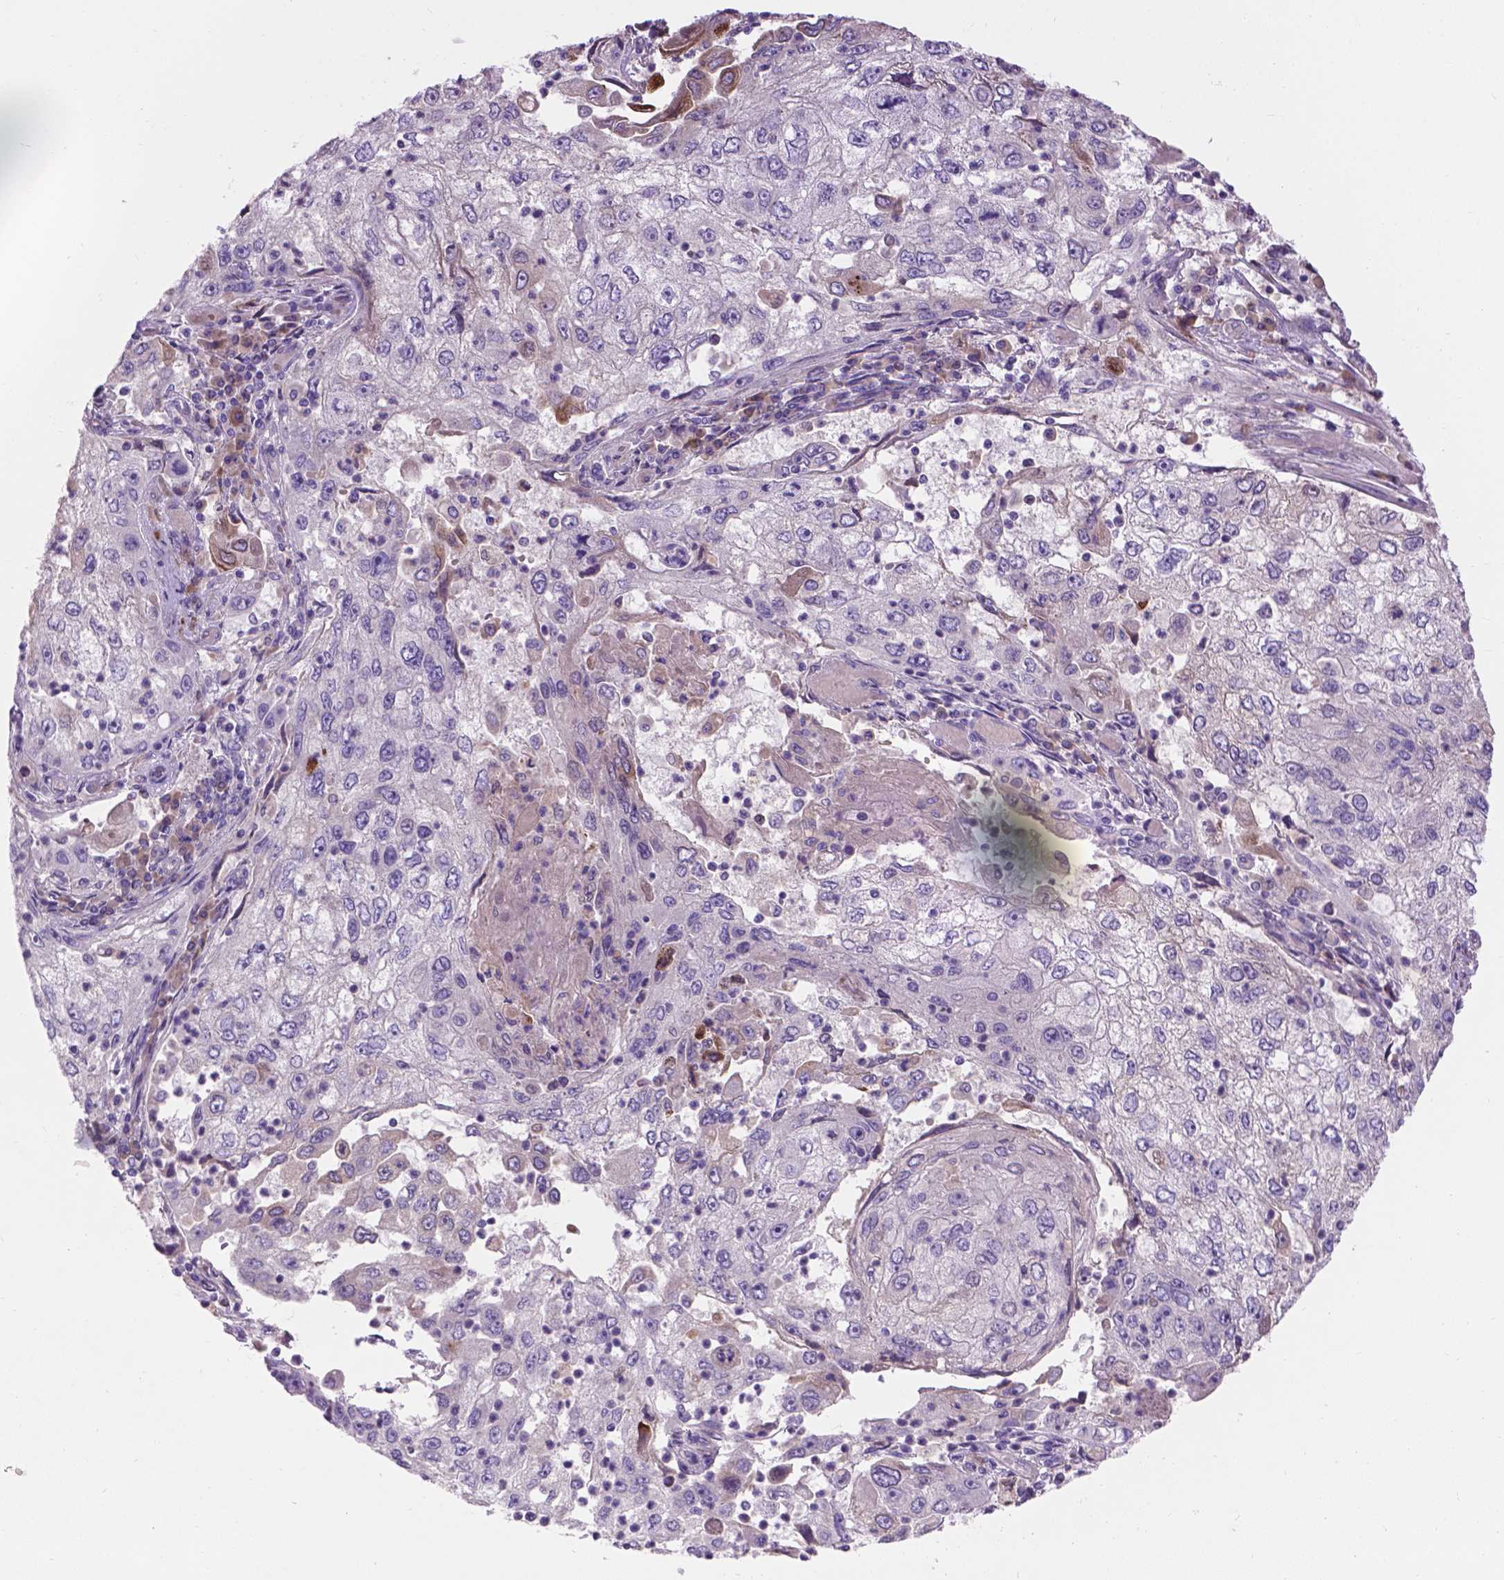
{"staining": {"intensity": "negative", "quantity": "none", "location": "none"}, "tissue": "cervical cancer", "cell_type": "Tumor cells", "image_type": "cancer", "snomed": [{"axis": "morphology", "description": "Squamous cell carcinoma, NOS"}, {"axis": "topography", "description": "Cervix"}], "caption": "Tumor cells are negative for brown protein staining in cervical cancer.", "gene": "NOXO1", "patient": {"sex": "female", "age": 36}}